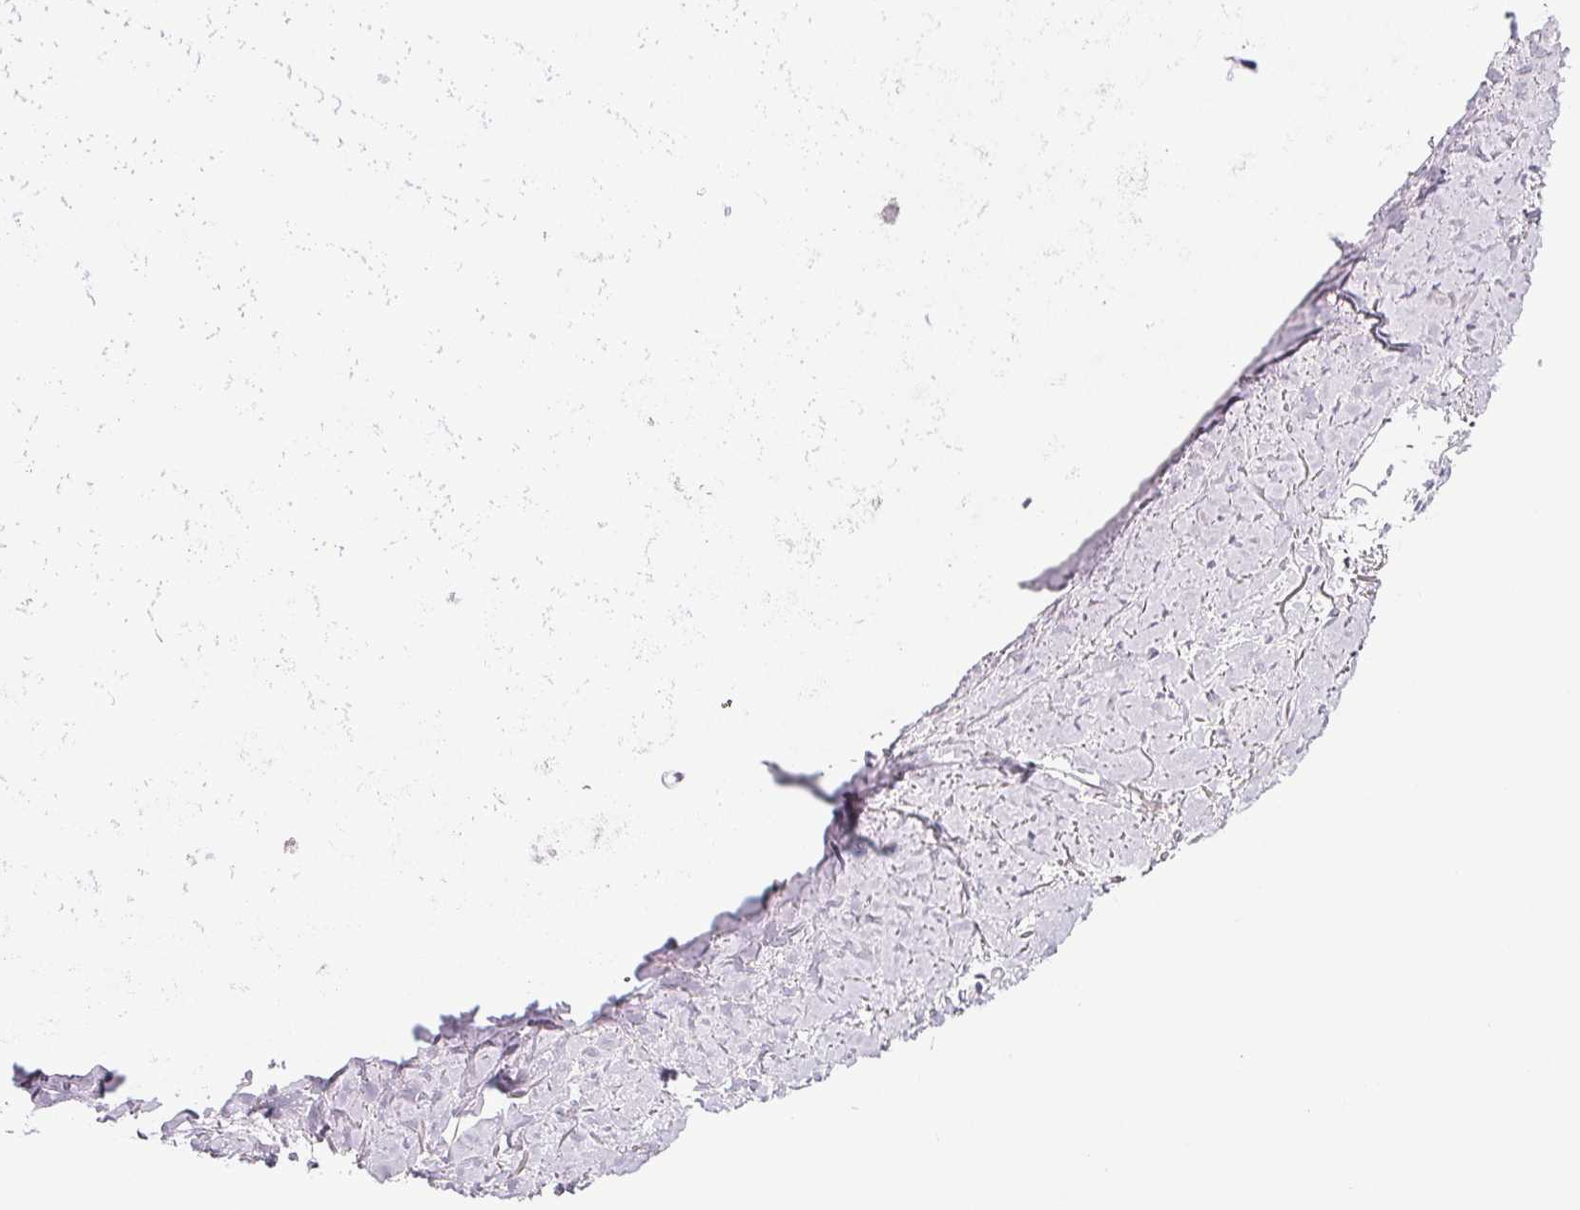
{"staining": {"intensity": "negative", "quantity": "none", "location": "none"}, "tissue": "adipose tissue", "cell_type": "Adipocytes", "image_type": "normal", "snomed": [{"axis": "morphology", "description": "Normal tissue, NOS"}, {"axis": "topography", "description": "Cartilage tissue"}, {"axis": "topography", "description": "Bronchus"}], "caption": "IHC micrograph of normal human adipose tissue stained for a protein (brown), which displays no positivity in adipocytes. (Brightfield microscopy of DAB immunohistochemistry (IHC) at high magnification).", "gene": "COL7A1", "patient": {"sex": "female", "age": 79}}